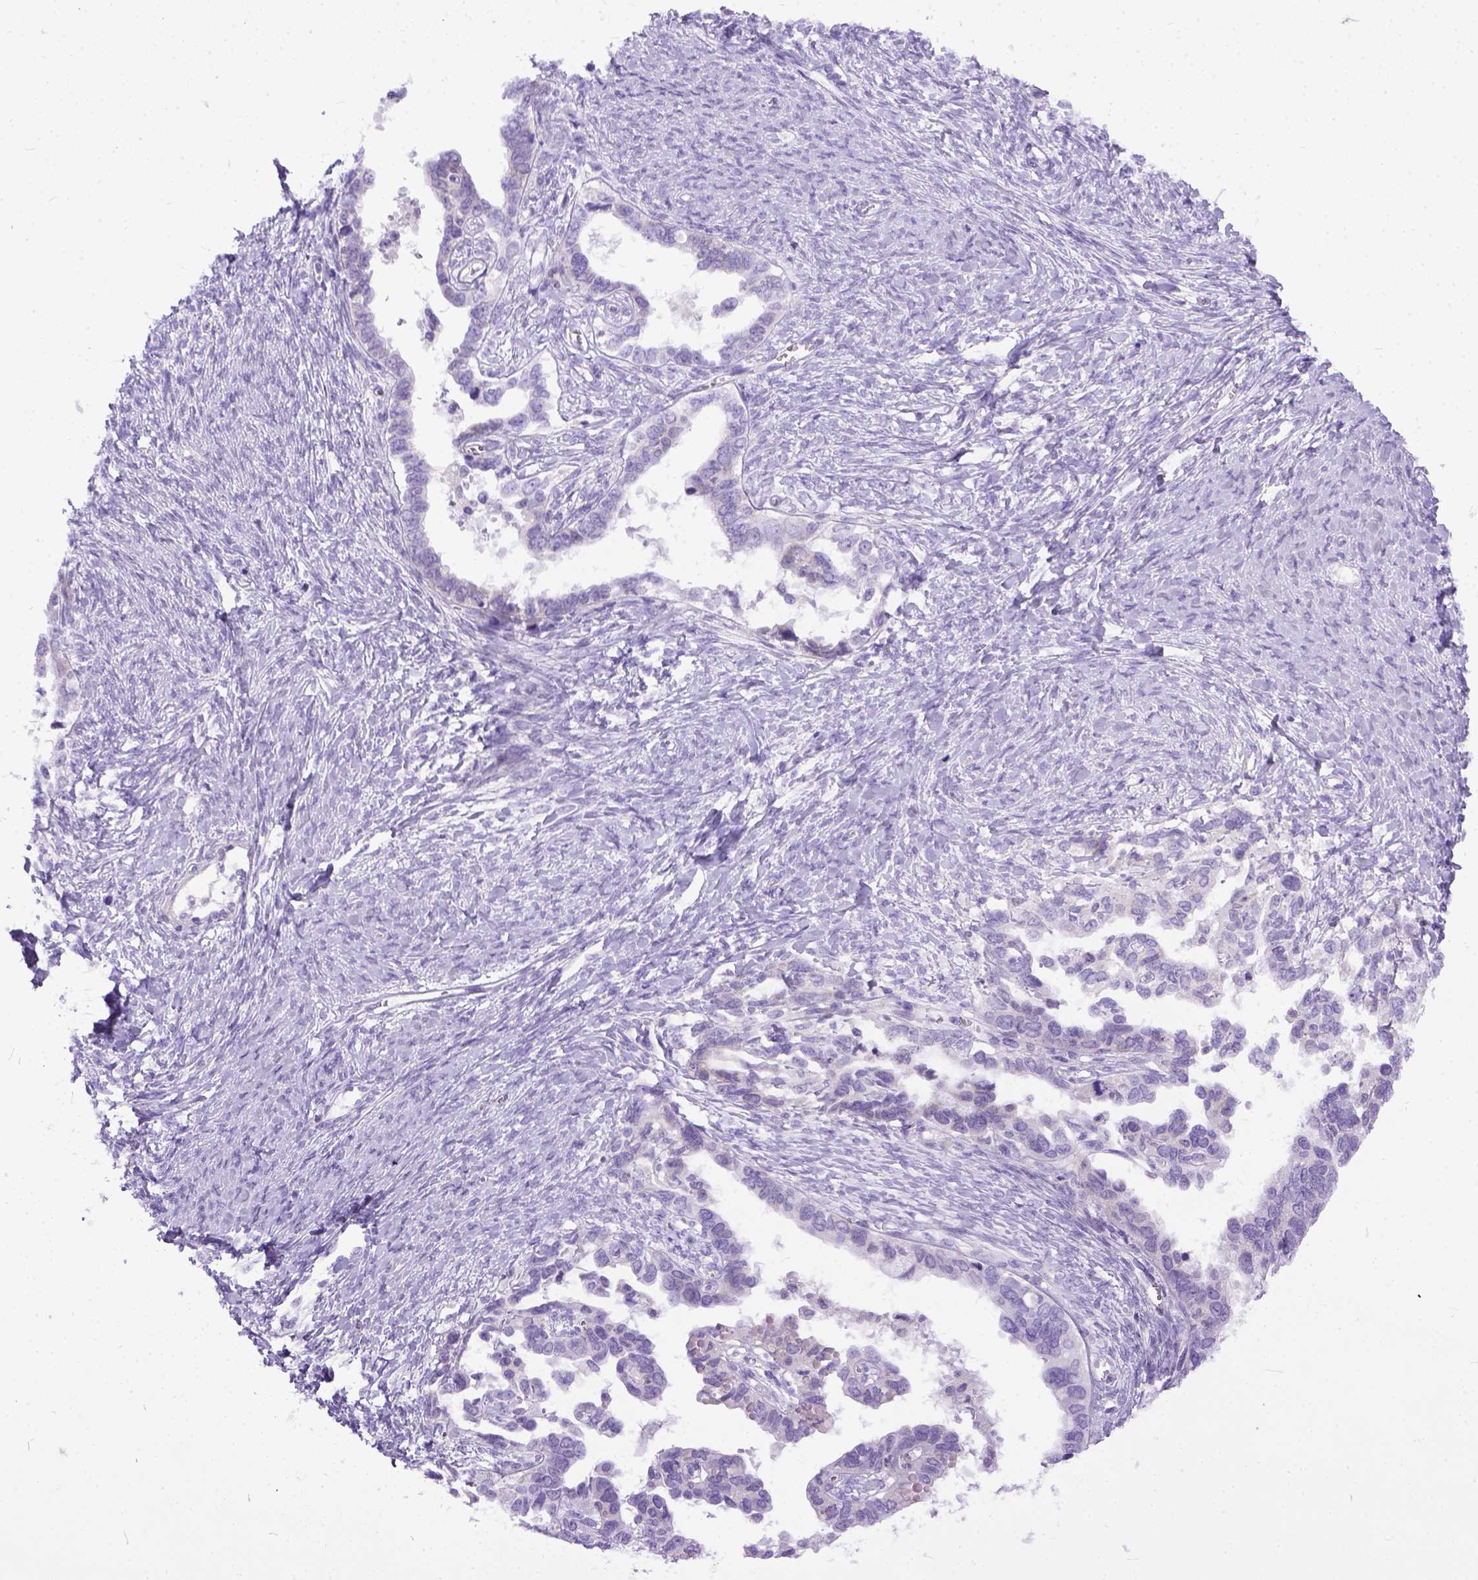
{"staining": {"intensity": "negative", "quantity": "none", "location": "none"}, "tissue": "ovarian cancer", "cell_type": "Tumor cells", "image_type": "cancer", "snomed": [{"axis": "morphology", "description": "Cystadenocarcinoma, serous, NOS"}, {"axis": "topography", "description": "Ovary"}], "caption": "Immunohistochemical staining of ovarian cancer demonstrates no significant staining in tumor cells.", "gene": "PLK5", "patient": {"sex": "female", "age": 69}}